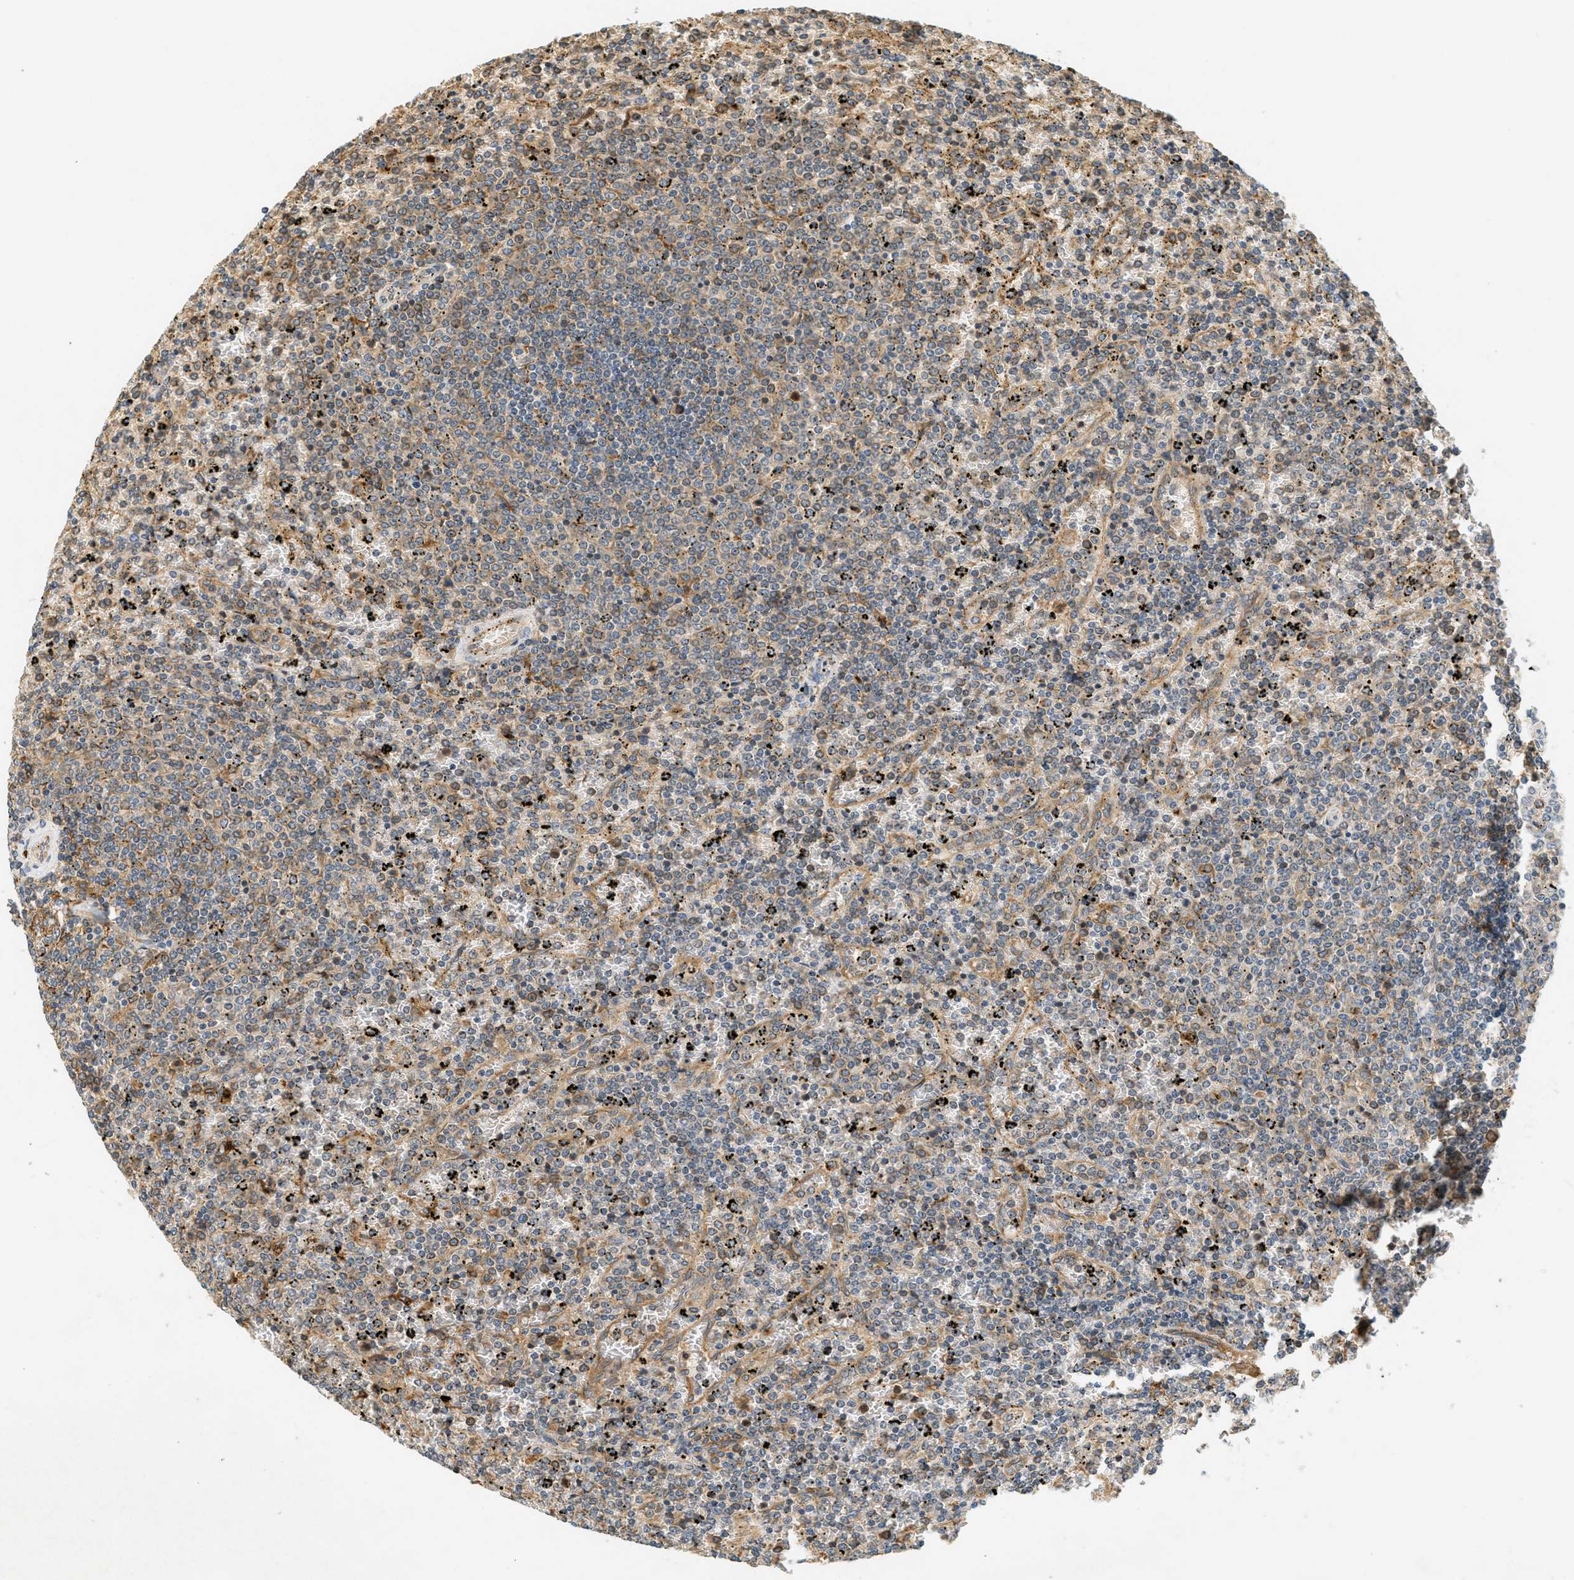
{"staining": {"intensity": "weak", "quantity": "<25%", "location": "cytoplasmic/membranous"}, "tissue": "lymphoma", "cell_type": "Tumor cells", "image_type": "cancer", "snomed": [{"axis": "morphology", "description": "Malignant lymphoma, non-Hodgkin's type, Low grade"}, {"axis": "topography", "description": "Spleen"}], "caption": "Immunohistochemistry (IHC) of low-grade malignant lymphoma, non-Hodgkin's type shows no expression in tumor cells. (Stains: DAB (3,3'-diaminobenzidine) IHC with hematoxylin counter stain, Microscopy: brightfield microscopy at high magnification).", "gene": "PDK1", "patient": {"sex": "female", "age": 77}}